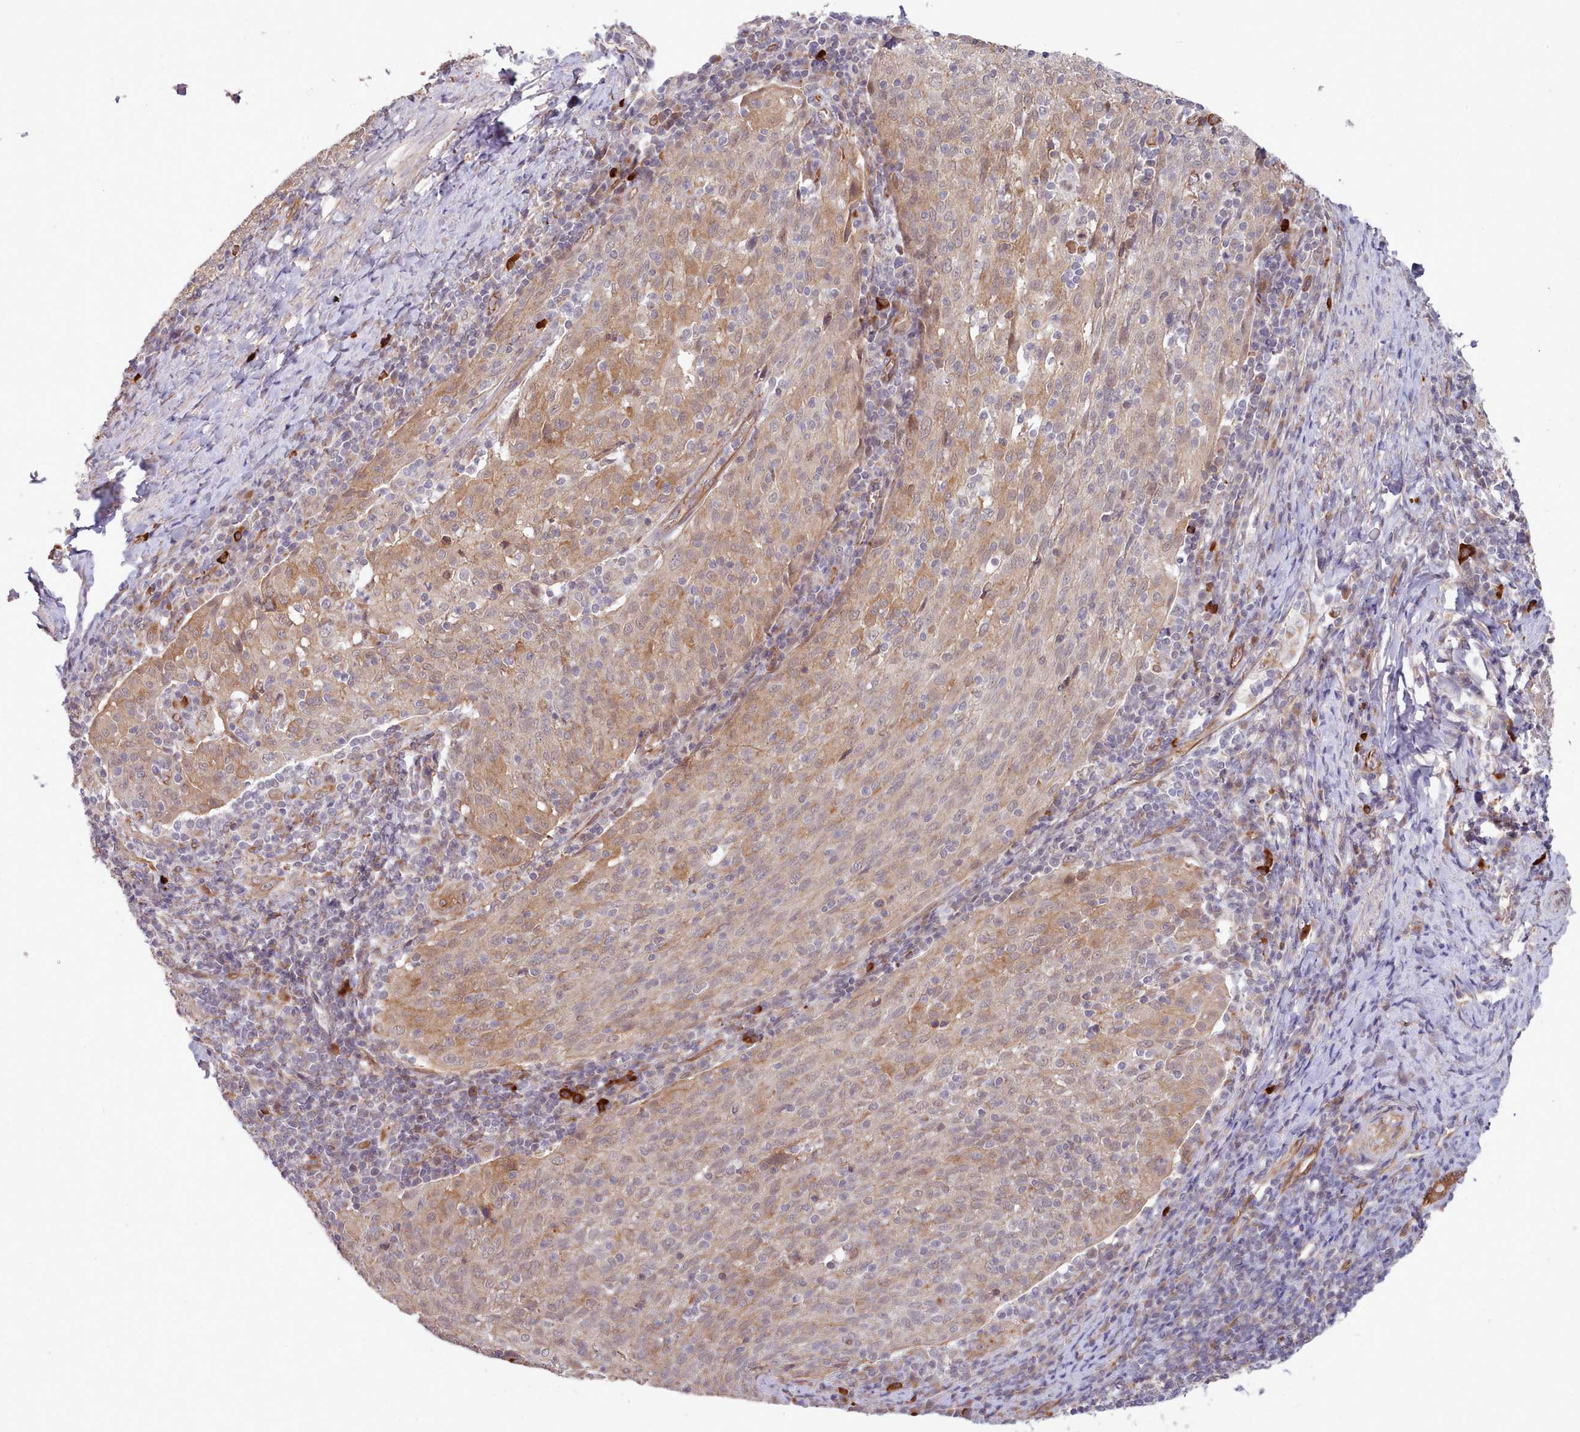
{"staining": {"intensity": "moderate", "quantity": ">75%", "location": "cytoplasmic/membranous"}, "tissue": "cervical cancer", "cell_type": "Tumor cells", "image_type": "cancer", "snomed": [{"axis": "morphology", "description": "Squamous cell carcinoma, NOS"}, {"axis": "topography", "description": "Cervix"}], "caption": "Immunohistochemical staining of human cervical squamous cell carcinoma displays medium levels of moderate cytoplasmic/membranous expression in about >75% of tumor cells.", "gene": "ZC3H13", "patient": {"sex": "female", "age": 52}}